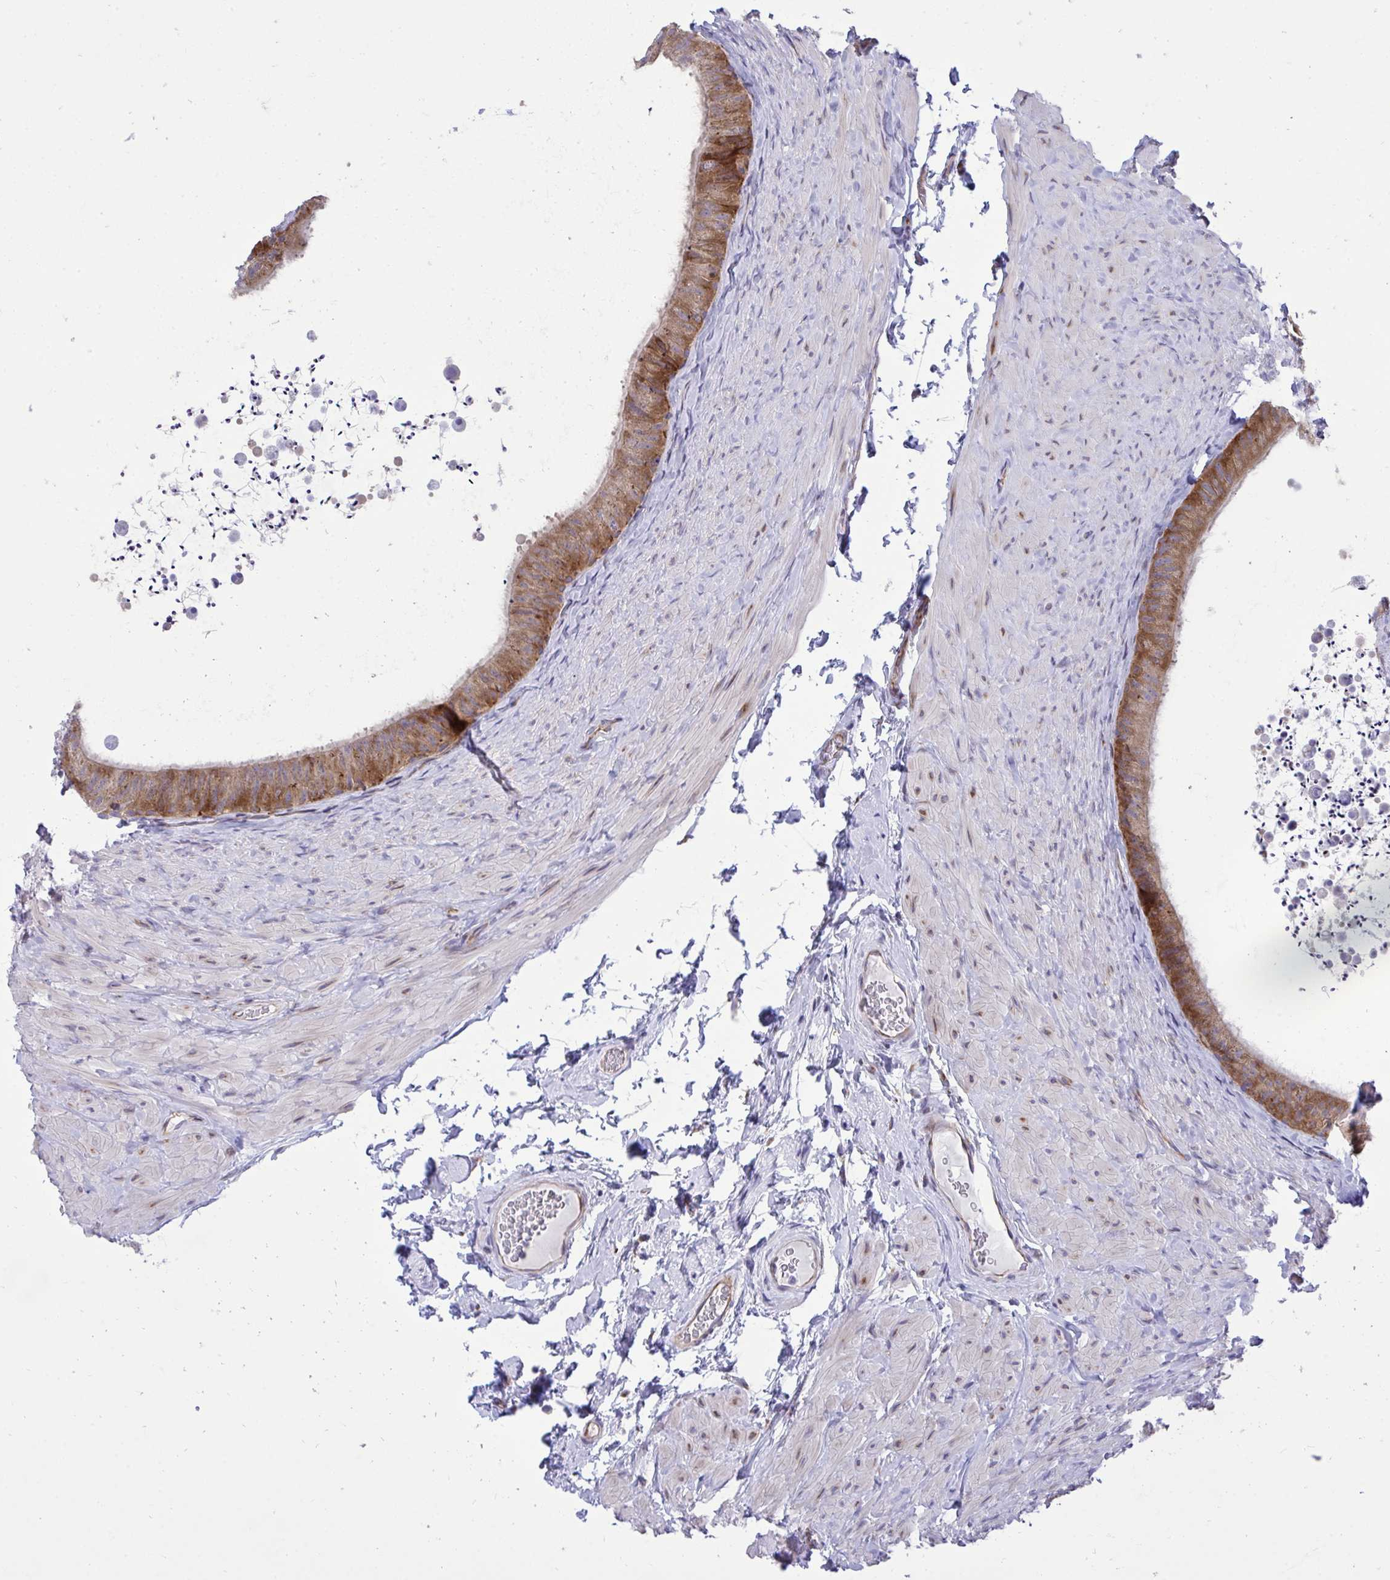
{"staining": {"intensity": "moderate", "quantity": ">75%", "location": "cytoplasmic/membranous"}, "tissue": "epididymis", "cell_type": "Glandular cells", "image_type": "normal", "snomed": [{"axis": "morphology", "description": "Normal tissue, NOS"}, {"axis": "topography", "description": "Epididymis, spermatic cord, NOS"}, {"axis": "topography", "description": "Epididymis"}], "caption": "Approximately >75% of glandular cells in unremarkable epididymis reveal moderate cytoplasmic/membranous protein expression as visualized by brown immunohistochemical staining.", "gene": "RPS15", "patient": {"sex": "male", "age": 31}}